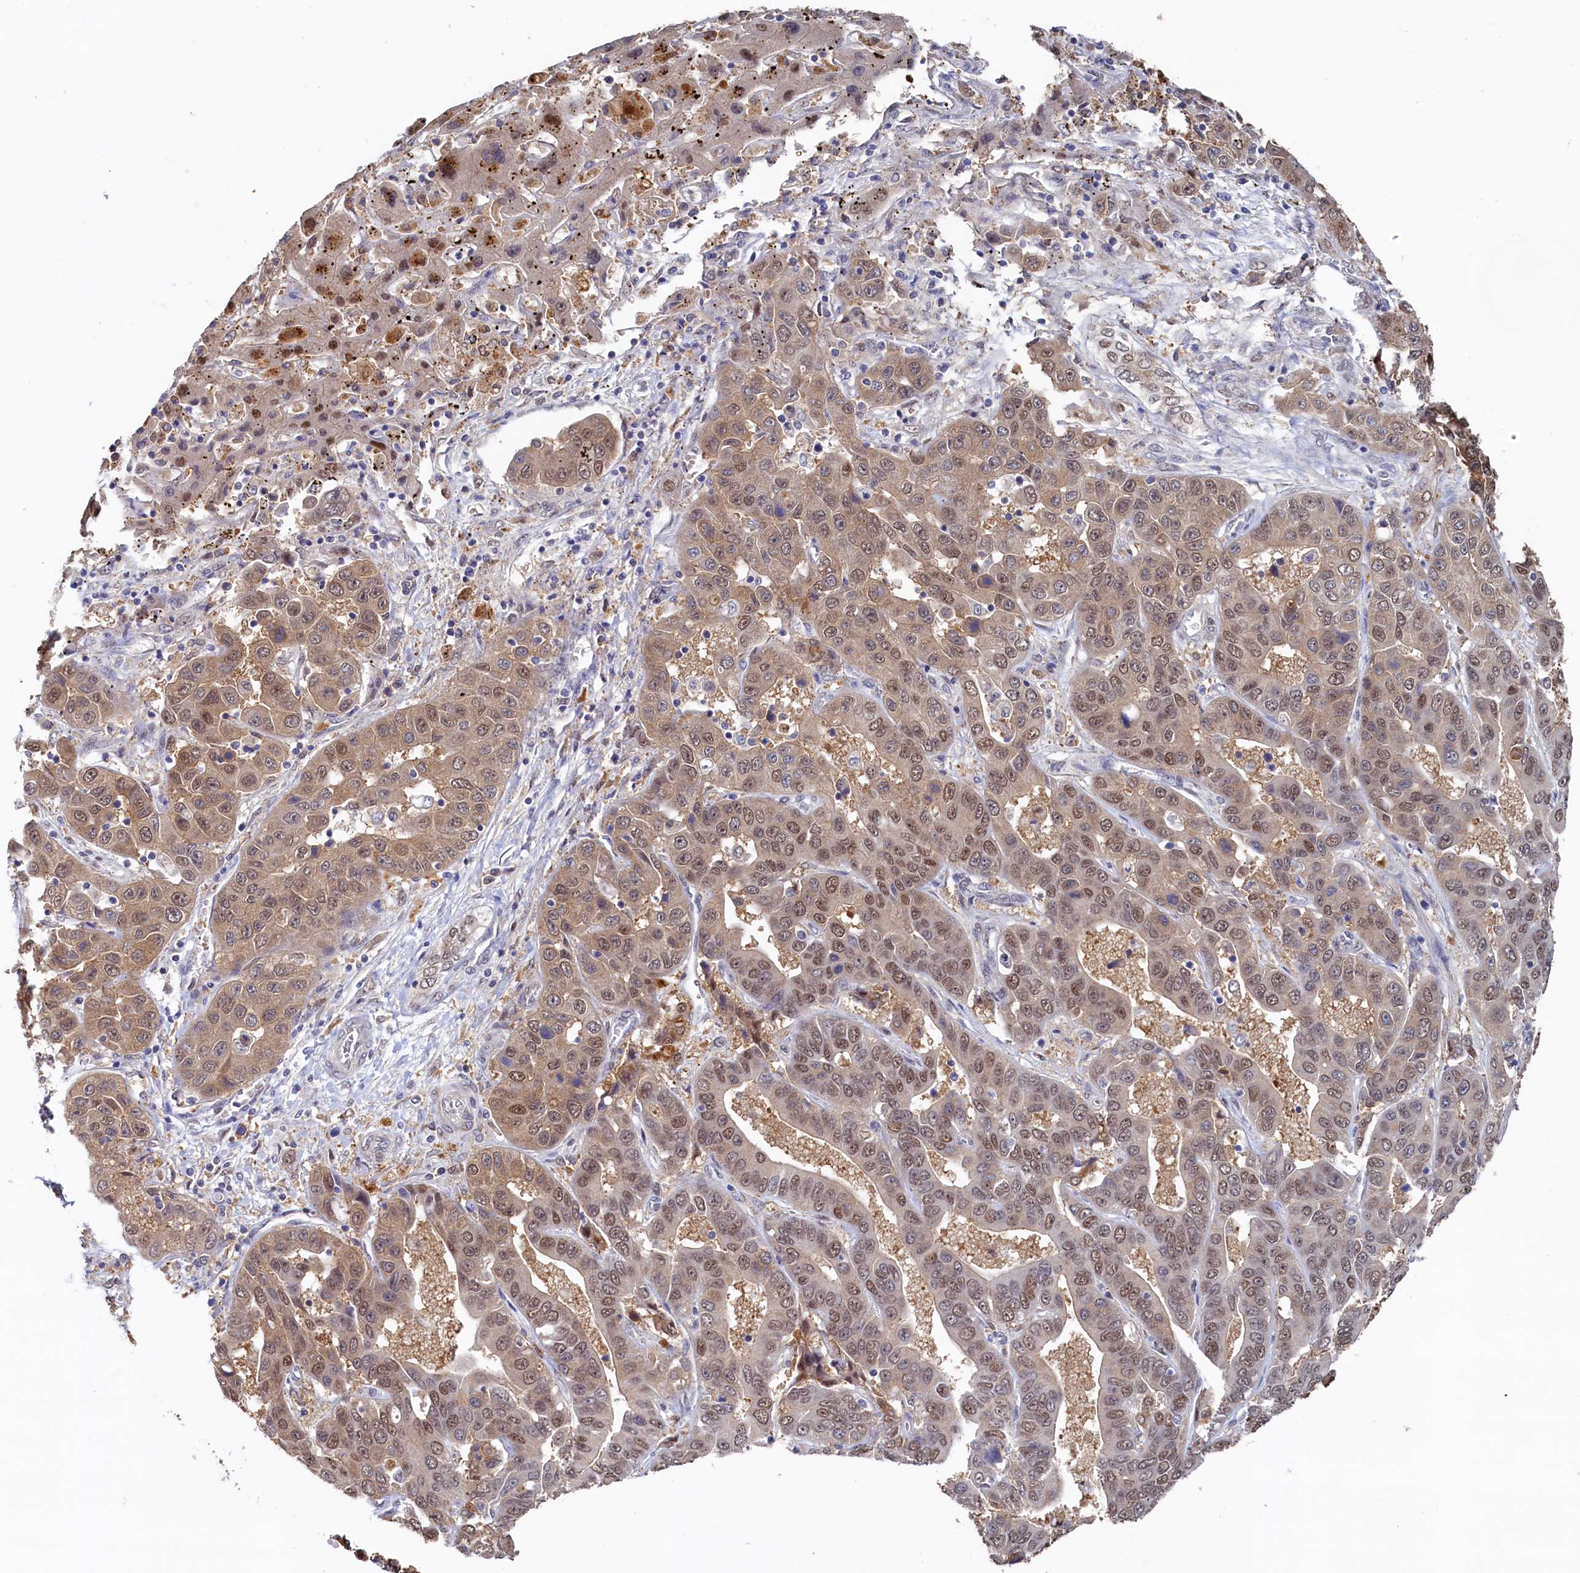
{"staining": {"intensity": "moderate", "quantity": "25%-75%", "location": "nuclear"}, "tissue": "liver cancer", "cell_type": "Tumor cells", "image_type": "cancer", "snomed": [{"axis": "morphology", "description": "Cholangiocarcinoma"}, {"axis": "topography", "description": "Liver"}], "caption": "This is a histology image of immunohistochemistry (IHC) staining of cholangiocarcinoma (liver), which shows moderate expression in the nuclear of tumor cells.", "gene": "AHCY", "patient": {"sex": "female", "age": 52}}